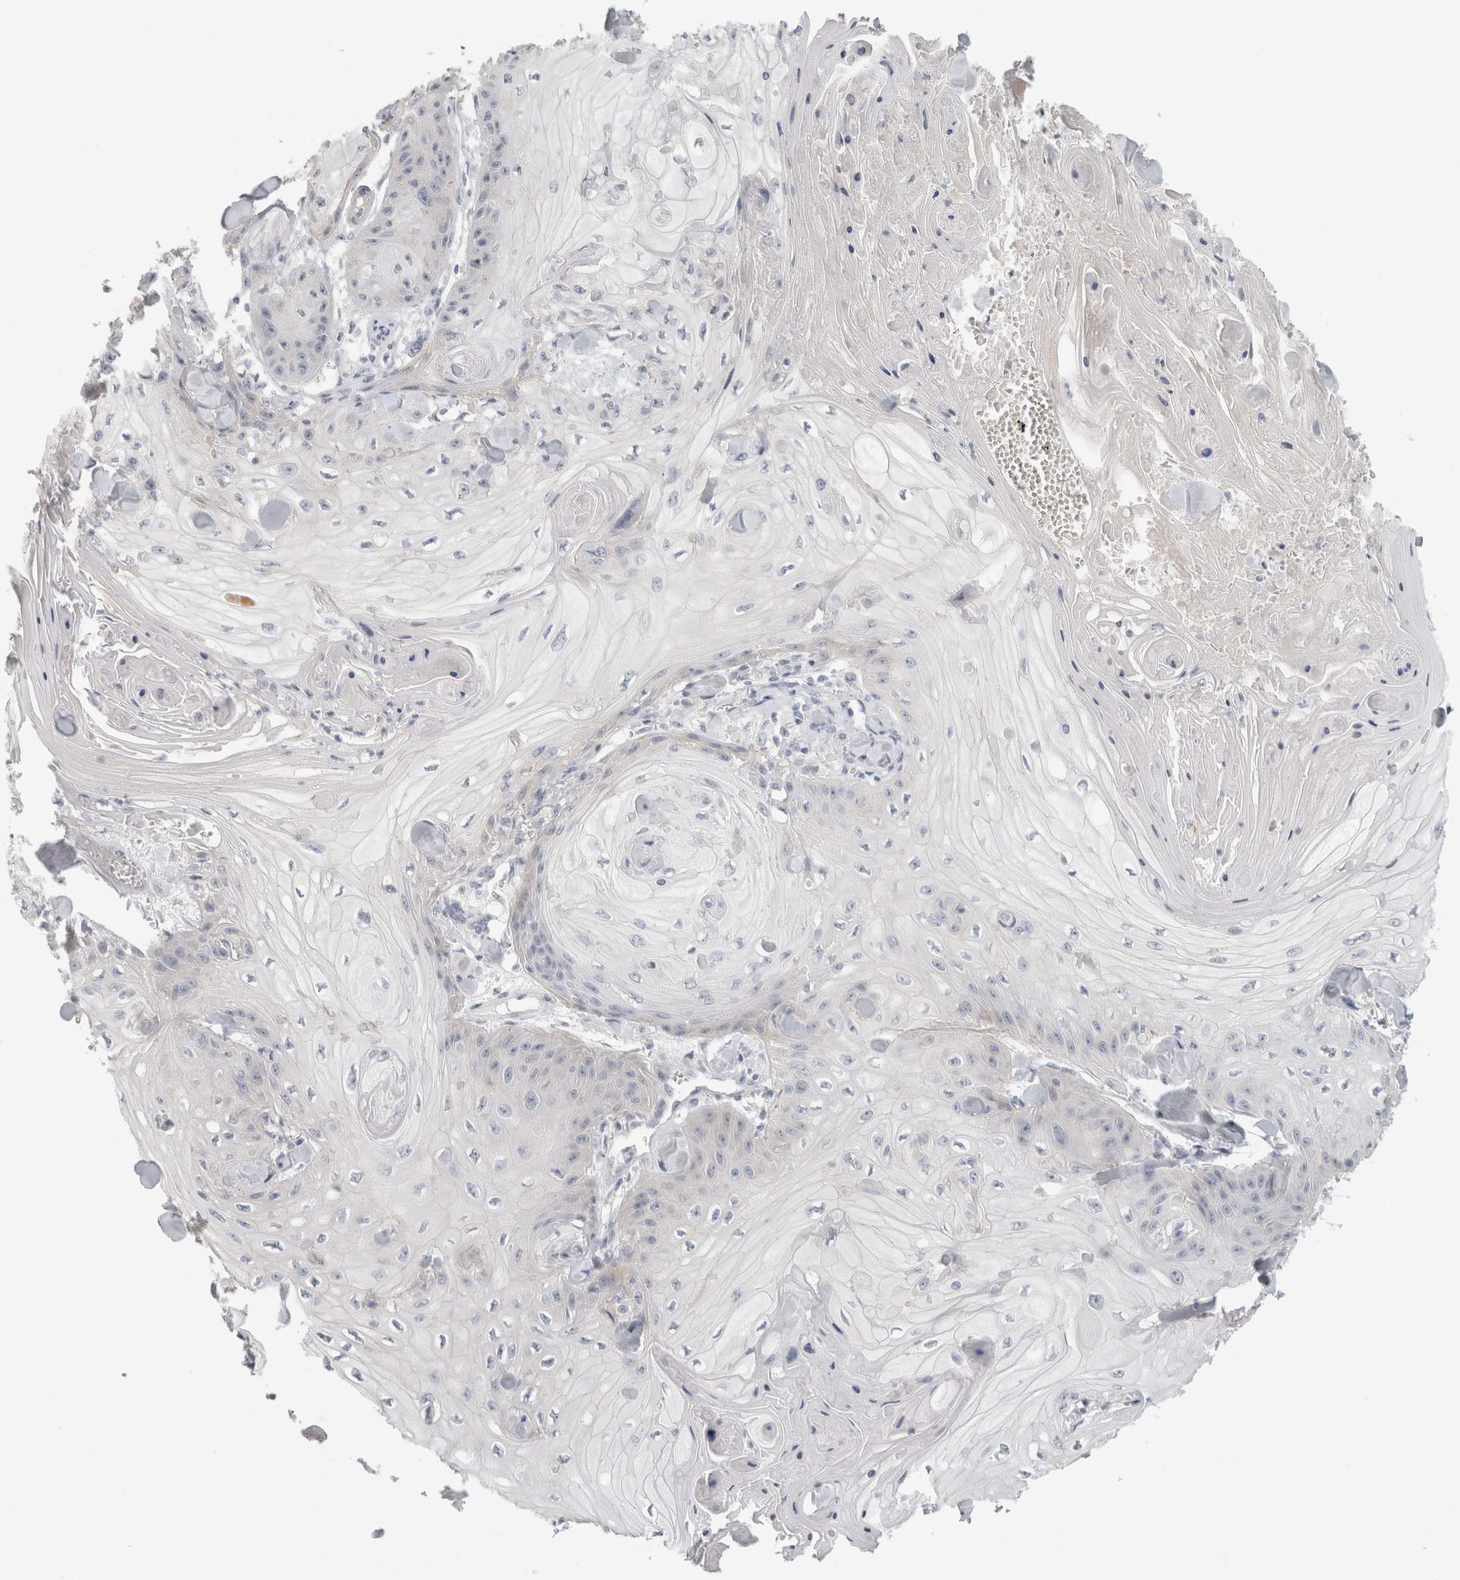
{"staining": {"intensity": "negative", "quantity": "none", "location": "none"}, "tissue": "skin cancer", "cell_type": "Tumor cells", "image_type": "cancer", "snomed": [{"axis": "morphology", "description": "Squamous cell carcinoma, NOS"}, {"axis": "topography", "description": "Skin"}], "caption": "This is an immunohistochemistry image of squamous cell carcinoma (skin). There is no positivity in tumor cells.", "gene": "FBLIM1", "patient": {"sex": "male", "age": 74}}